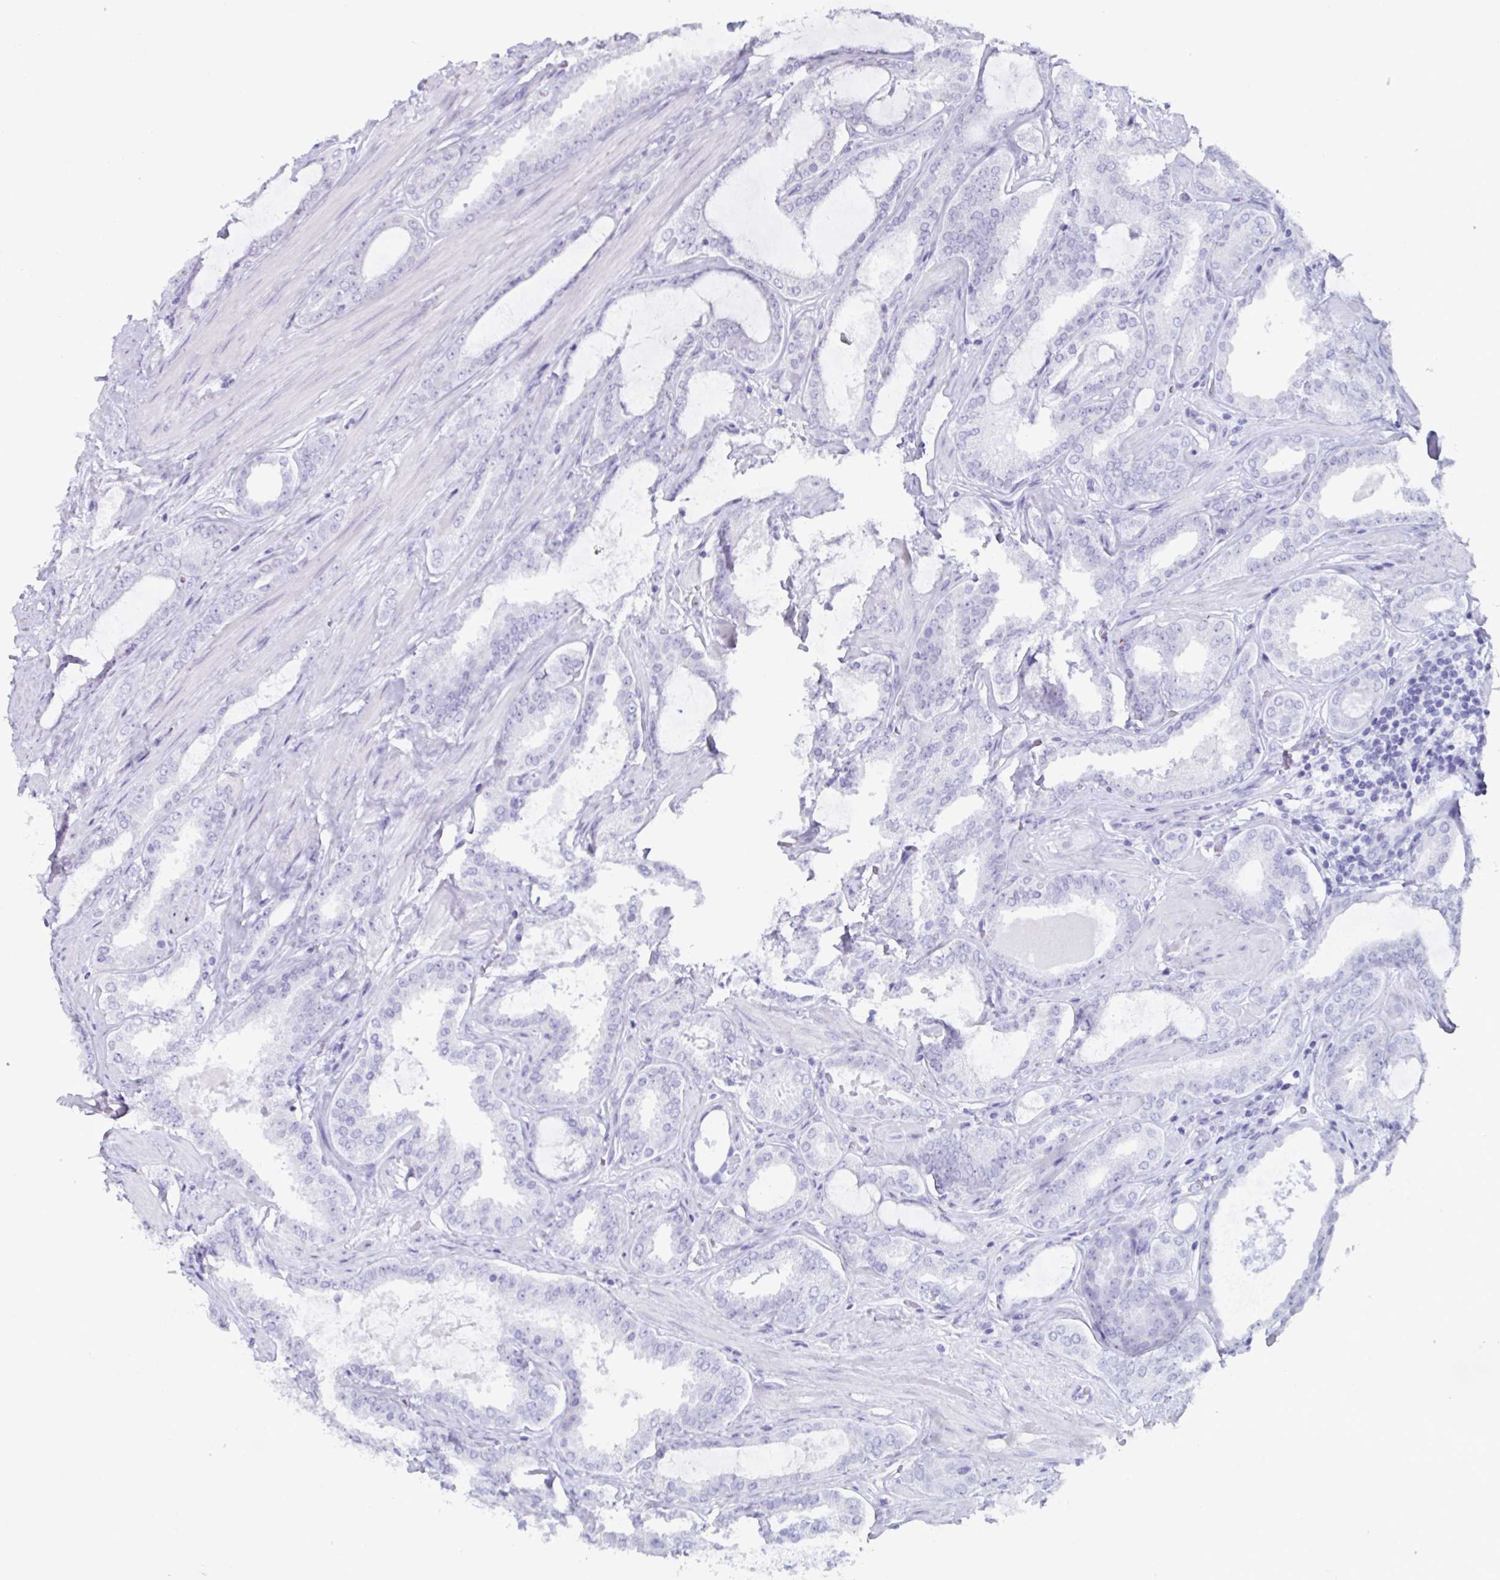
{"staining": {"intensity": "negative", "quantity": "none", "location": "none"}, "tissue": "prostate cancer", "cell_type": "Tumor cells", "image_type": "cancer", "snomed": [{"axis": "morphology", "description": "Adenocarcinoma, High grade"}, {"axis": "topography", "description": "Prostate"}], "caption": "An image of prostate cancer (high-grade adenocarcinoma) stained for a protein shows no brown staining in tumor cells. Brightfield microscopy of immunohistochemistry stained with DAB (3,3'-diaminobenzidine) (brown) and hematoxylin (blue), captured at high magnification.", "gene": "VSIG10L", "patient": {"sex": "male", "age": 63}}